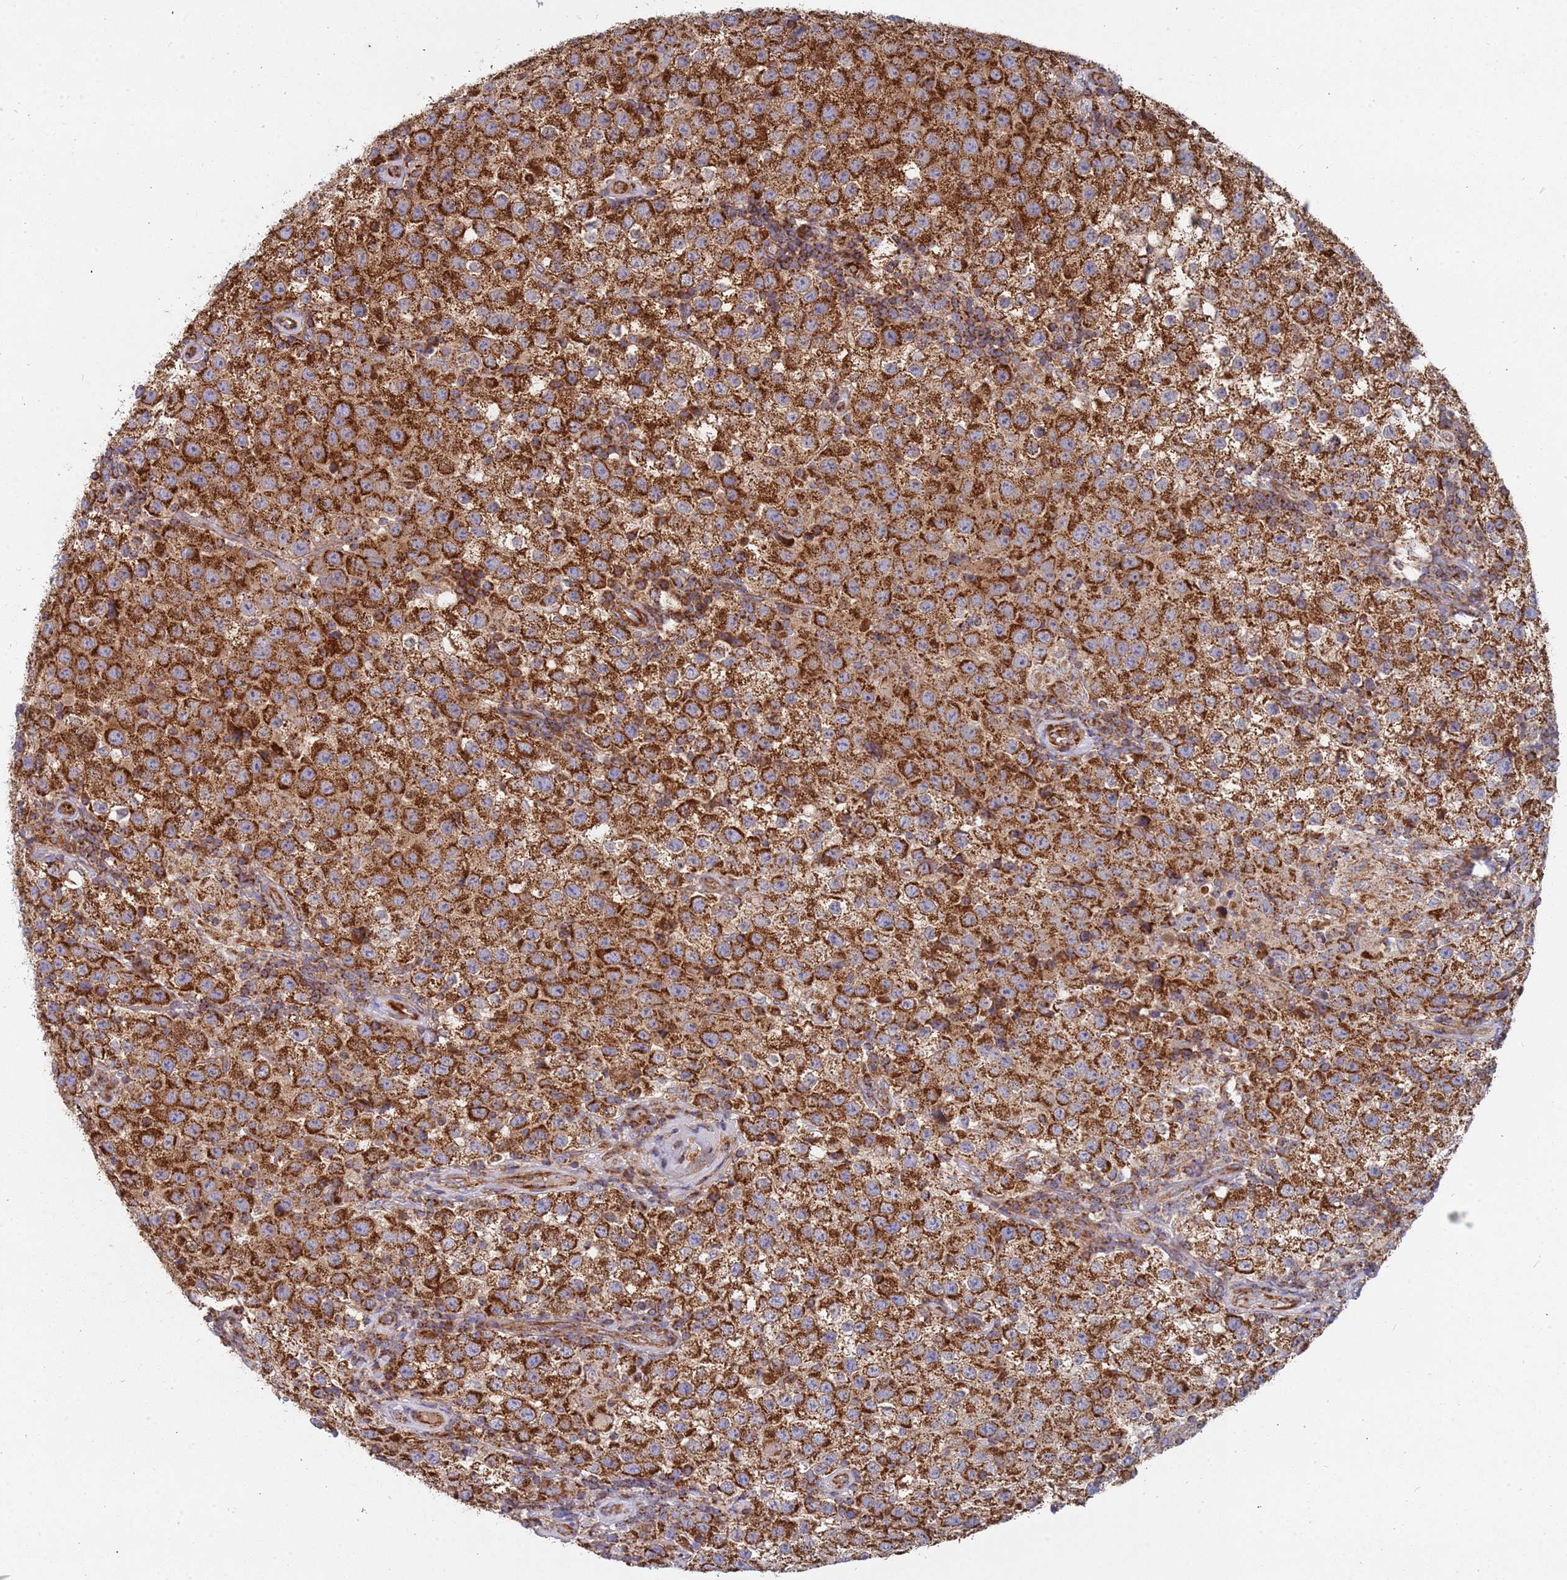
{"staining": {"intensity": "strong", "quantity": ">75%", "location": "cytoplasmic/membranous"}, "tissue": "testis cancer", "cell_type": "Tumor cells", "image_type": "cancer", "snomed": [{"axis": "morphology", "description": "Seminoma, NOS"}, {"axis": "morphology", "description": "Carcinoma, Embryonal, NOS"}, {"axis": "topography", "description": "Testis"}], "caption": "A high-resolution micrograph shows immunohistochemistry staining of seminoma (testis), which displays strong cytoplasmic/membranous positivity in approximately >75% of tumor cells.", "gene": "WDFY3", "patient": {"sex": "male", "age": 41}}